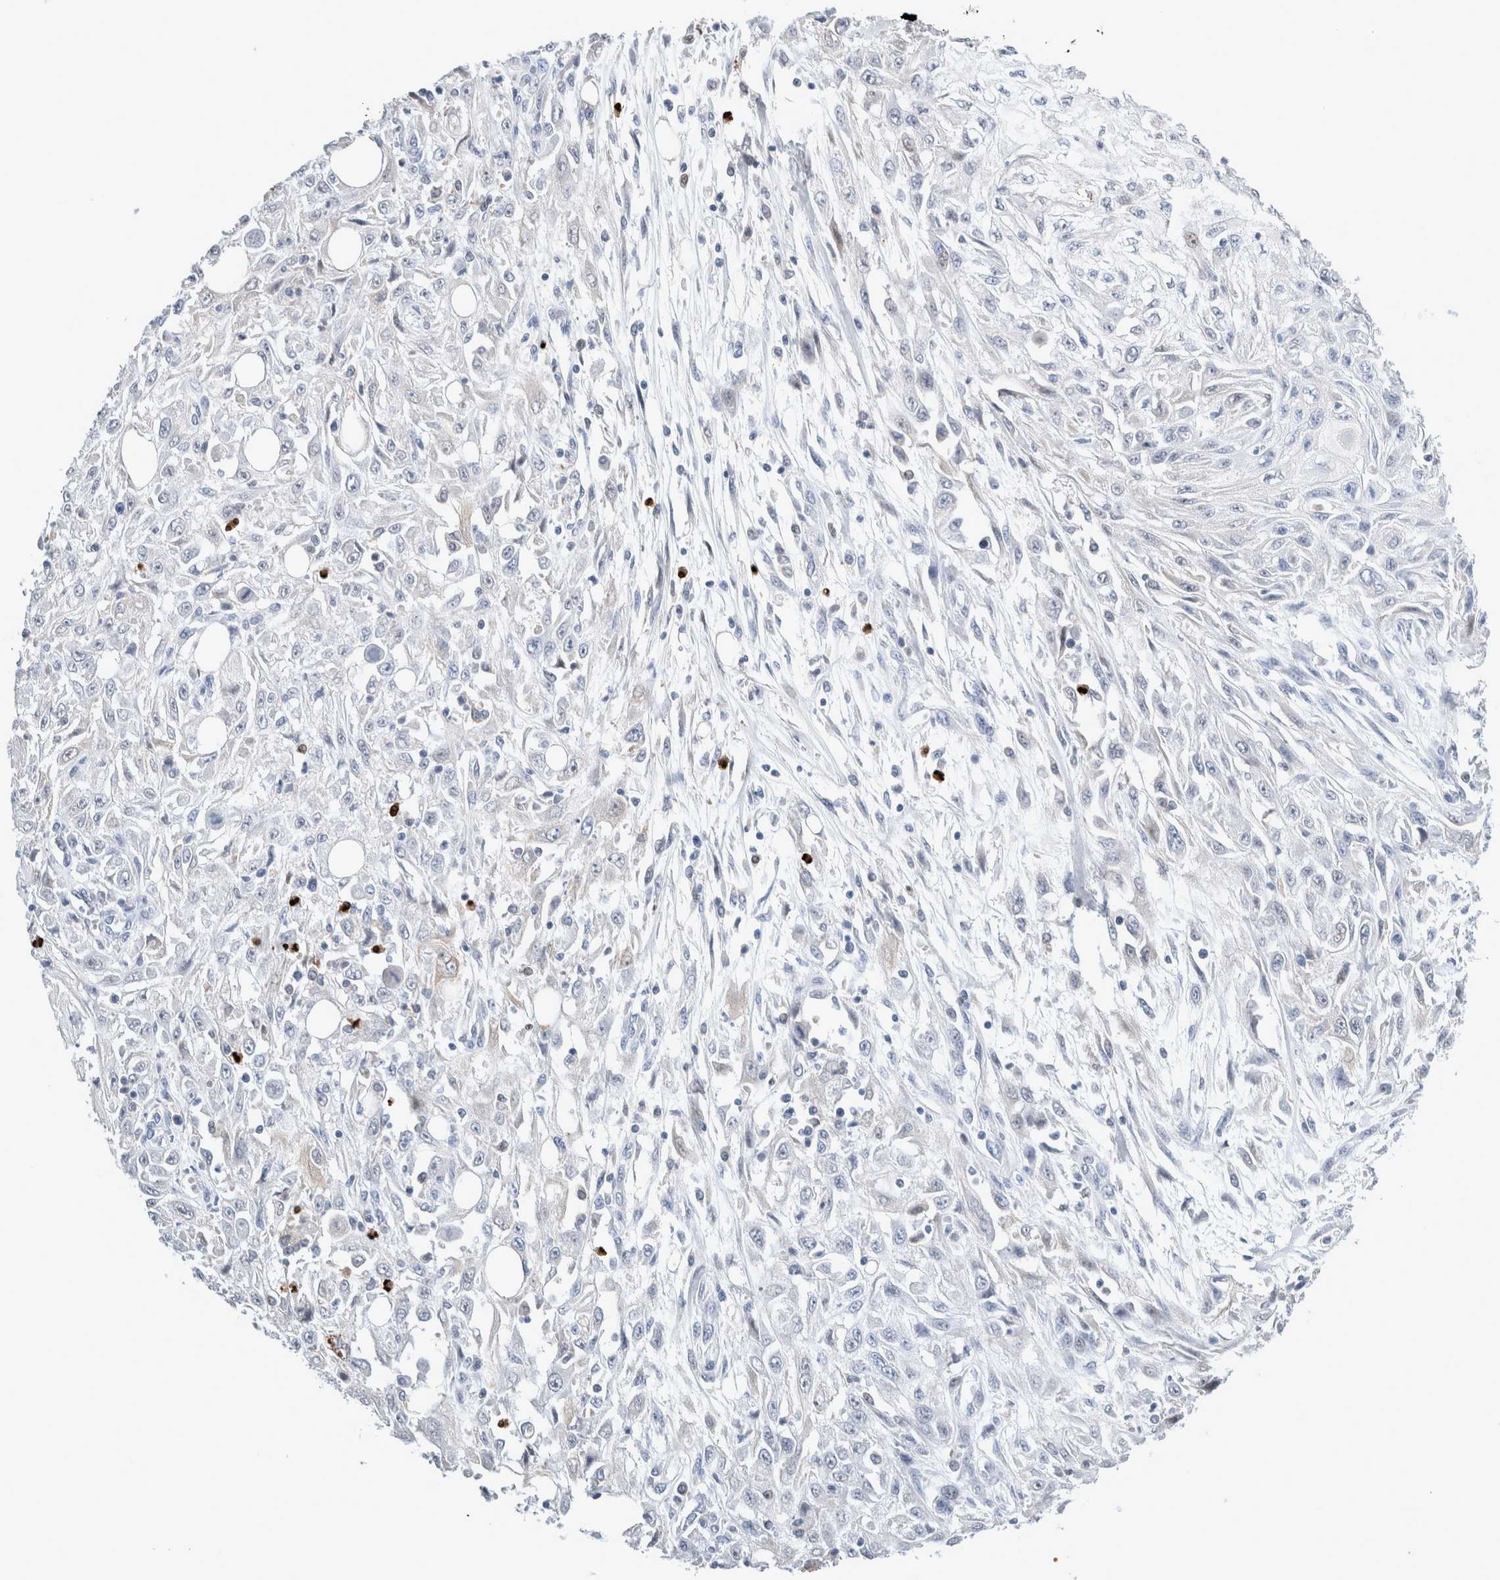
{"staining": {"intensity": "negative", "quantity": "none", "location": "none"}, "tissue": "skin cancer", "cell_type": "Tumor cells", "image_type": "cancer", "snomed": [{"axis": "morphology", "description": "Squamous cell carcinoma, NOS"}, {"axis": "morphology", "description": "Squamous cell carcinoma, metastatic, NOS"}, {"axis": "topography", "description": "Skin"}, {"axis": "topography", "description": "Lymph node"}], "caption": "Skin cancer (squamous cell carcinoma) was stained to show a protein in brown. There is no significant expression in tumor cells.", "gene": "AGMAT", "patient": {"sex": "male", "age": 75}}